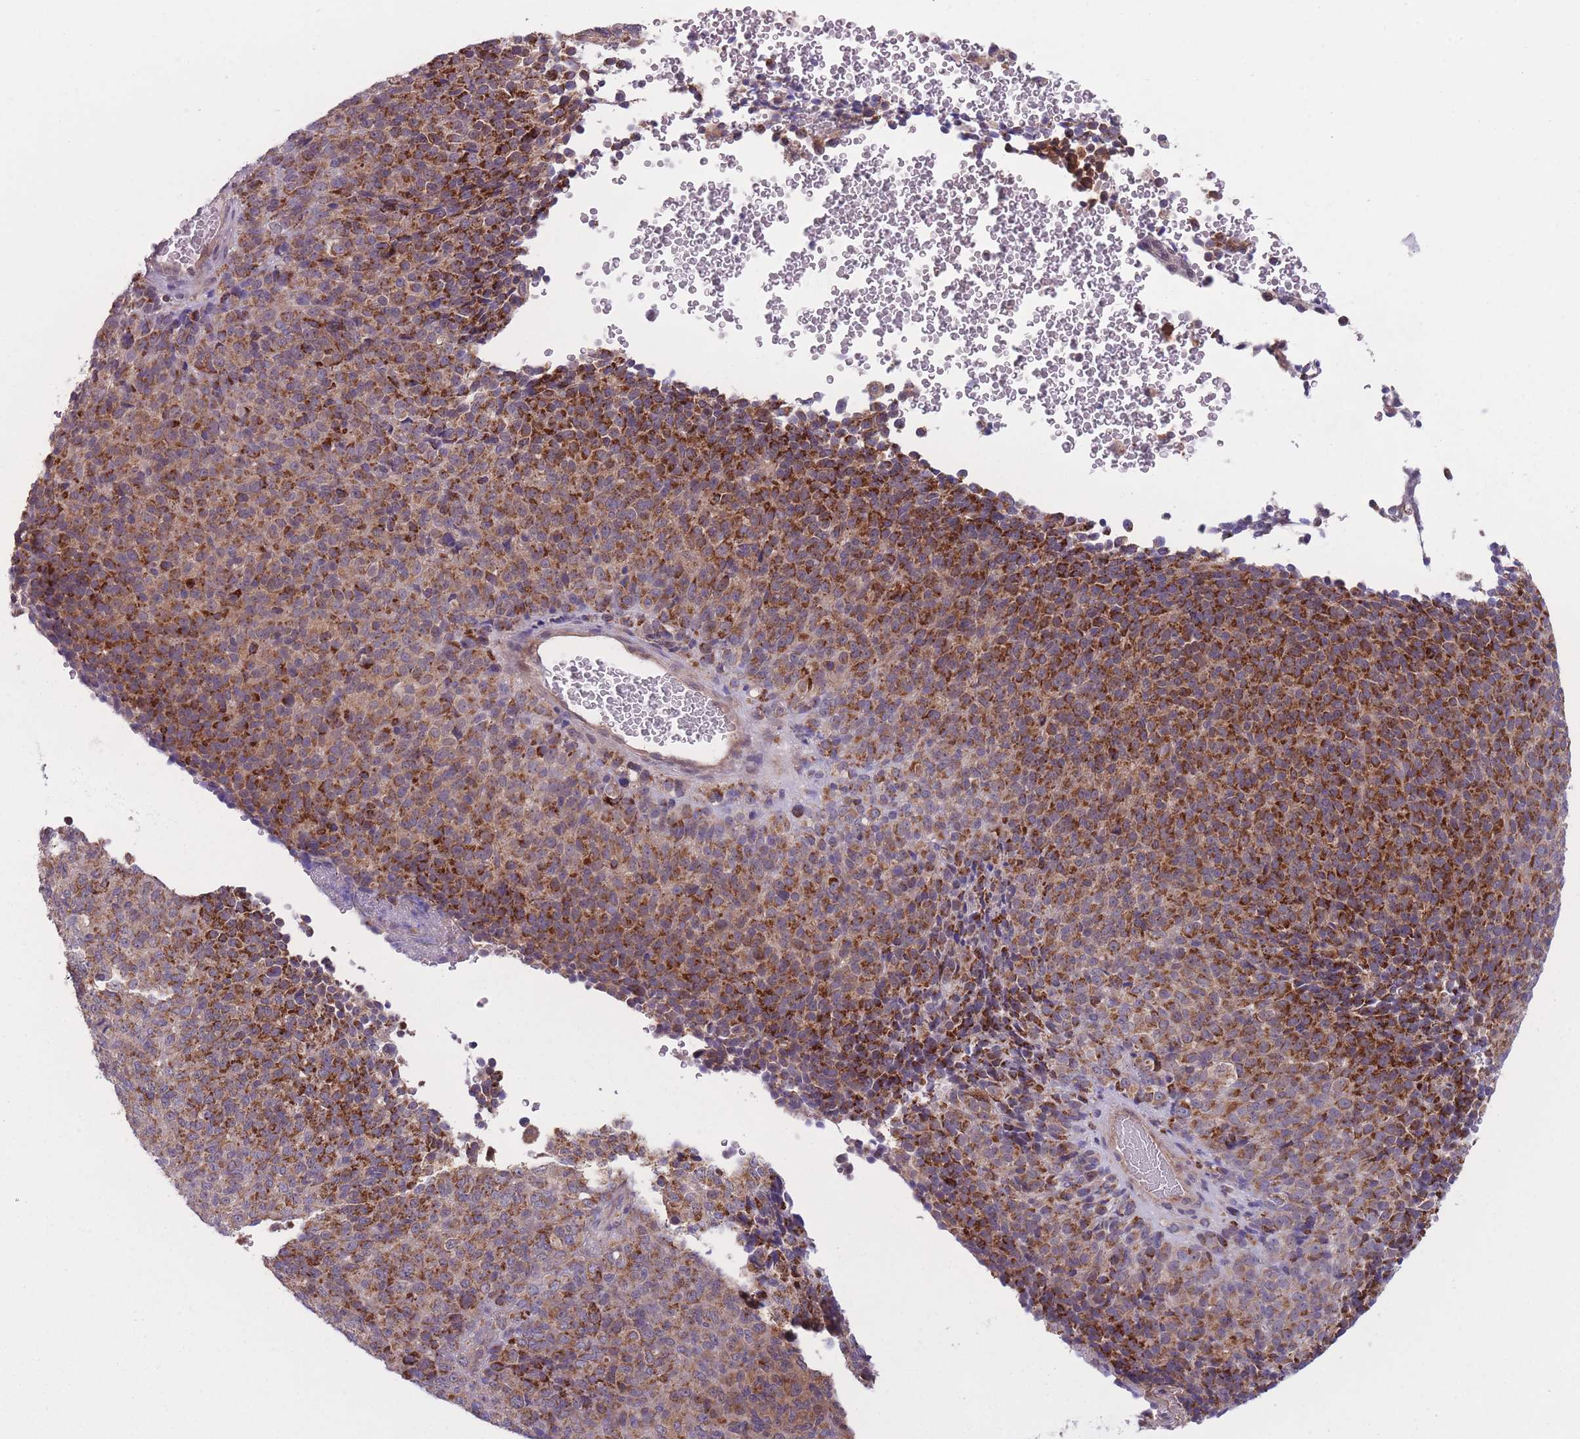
{"staining": {"intensity": "strong", "quantity": ">75%", "location": "cytoplasmic/membranous"}, "tissue": "melanoma", "cell_type": "Tumor cells", "image_type": "cancer", "snomed": [{"axis": "morphology", "description": "Malignant melanoma, Metastatic site"}, {"axis": "topography", "description": "Brain"}], "caption": "Protein staining displays strong cytoplasmic/membranous expression in about >75% of tumor cells in melanoma.", "gene": "CCT6B", "patient": {"sex": "female", "age": 56}}